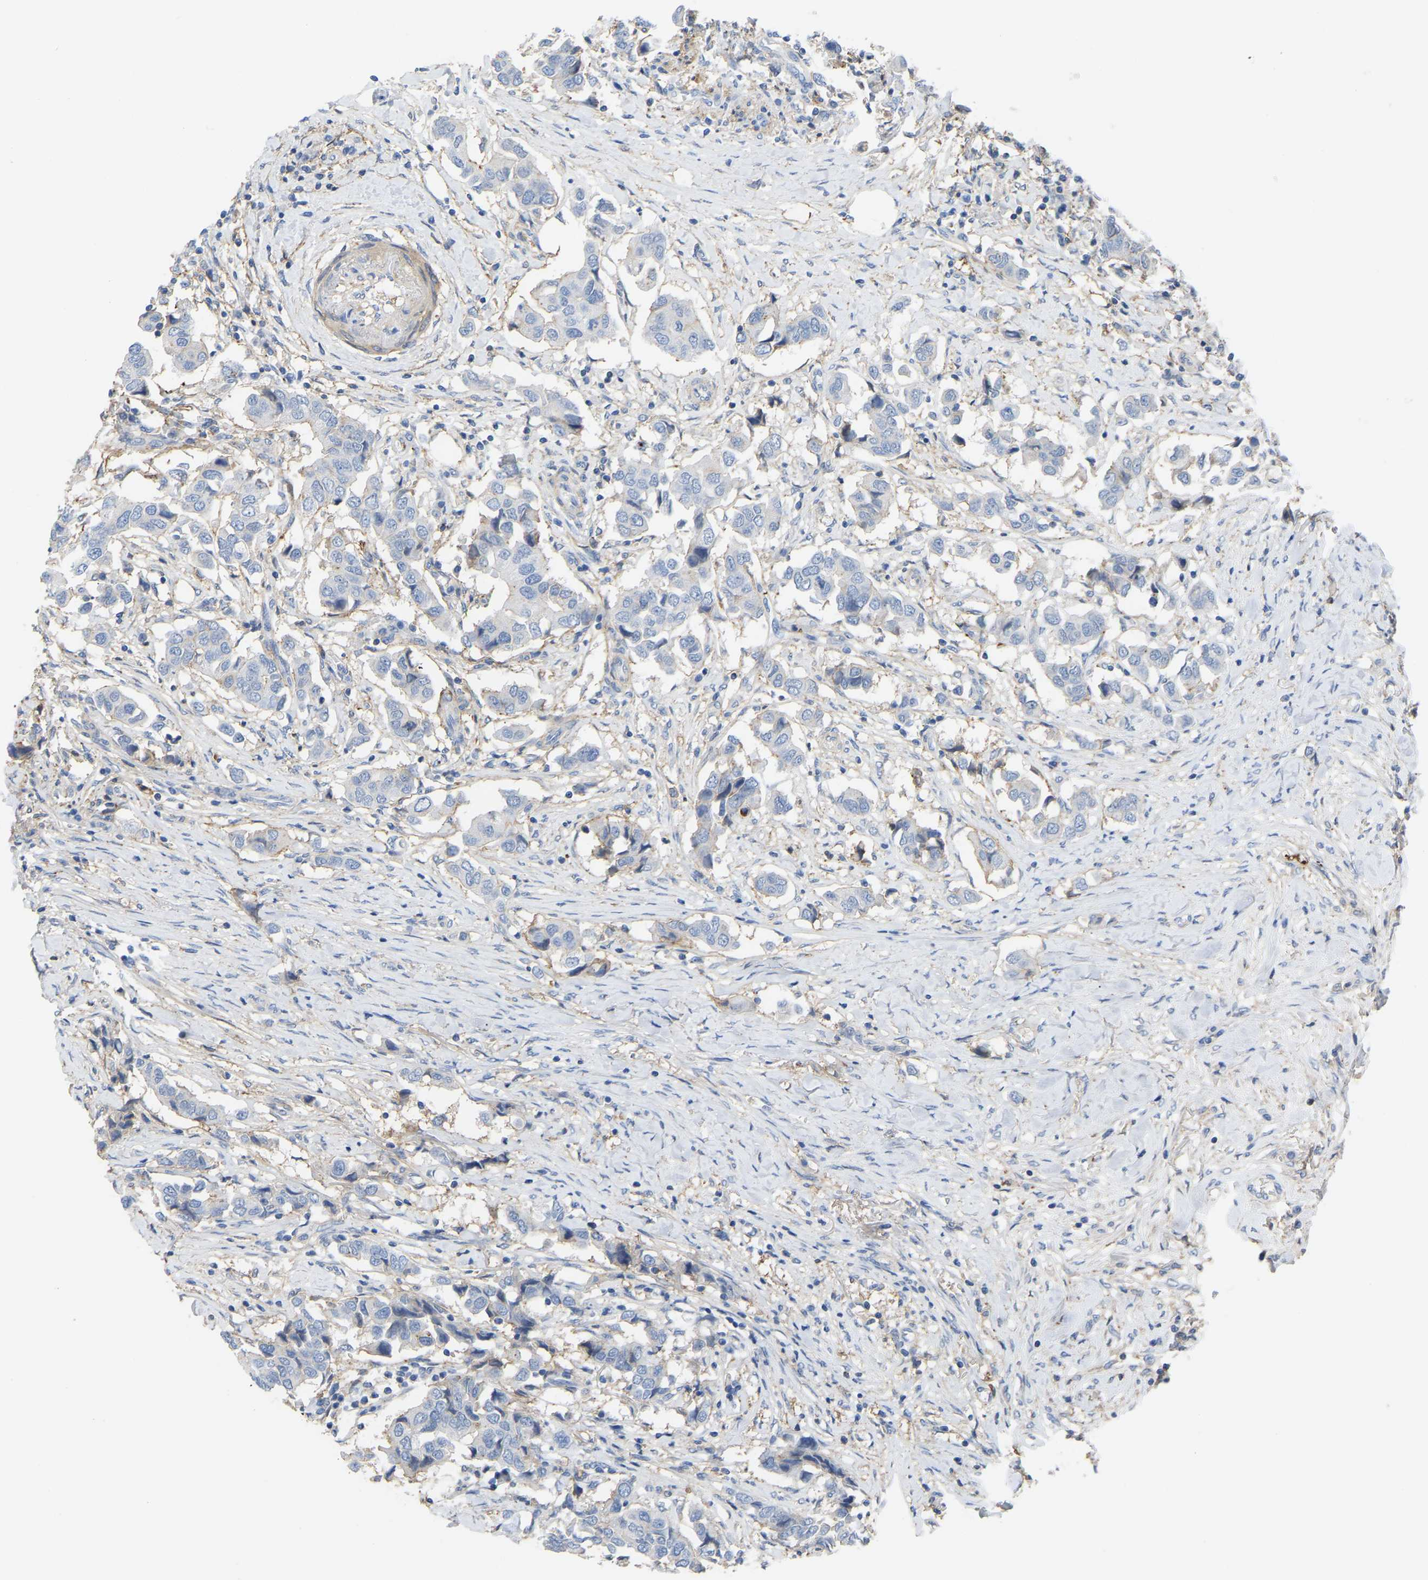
{"staining": {"intensity": "negative", "quantity": "none", "location": "none"}, "tissue": "breast cancer", "cell_type": "Tumor cells", "image_type": "cancer", "snomed": [{"axis": "morphology", "description": "Duct carcinoma"}, {"axis": "topography", "description": "Breast"}], "caption": "Immunohistochemical staining of breast intraductal carcinoma exhibits no significant staining in tumor cells. Nuclei are stained in blue.", "gene": "ZNF449", "patient": {"sex": "female", "age": 80}}